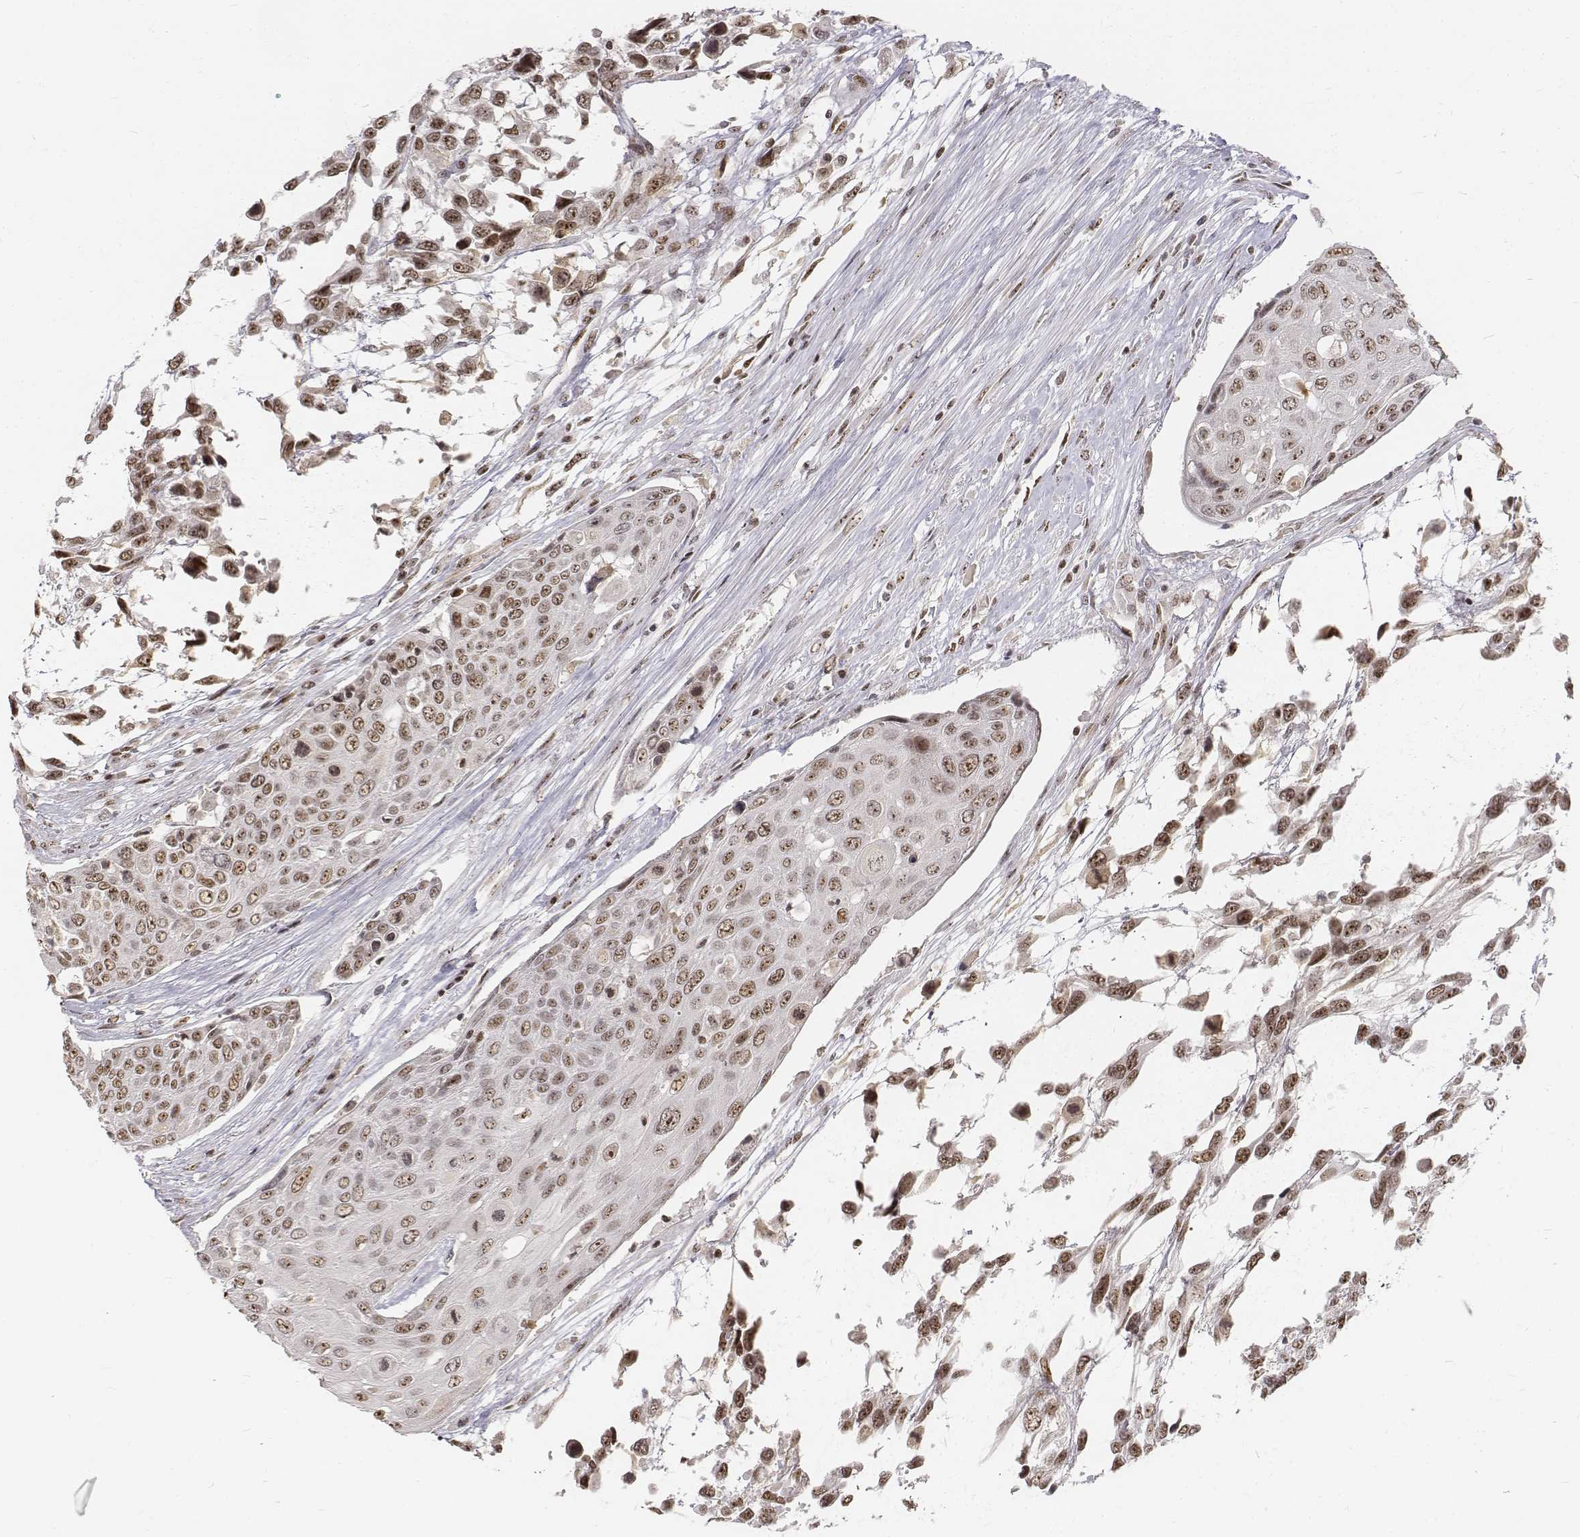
{"staining": {"intensity": "weak", "quantity": ">75%", "location": "nuclear"}, "tissue": "urothelial cancer", "cell_type": "Tumor cells", "image_type": "cancer", "snomed": [{"axis": "morphology", "description": "Urothelial carcinoma, High grade"}, {"axis": "topography", "description": "Urinary bladder"}], "caption": "Immunohistochemical staining of human urothelial cancer displays low levels of weak nuclear expression in about >75% of tumor cells.", "gene": "PHF6", "patient": {"sex": "female", "age": 70}}